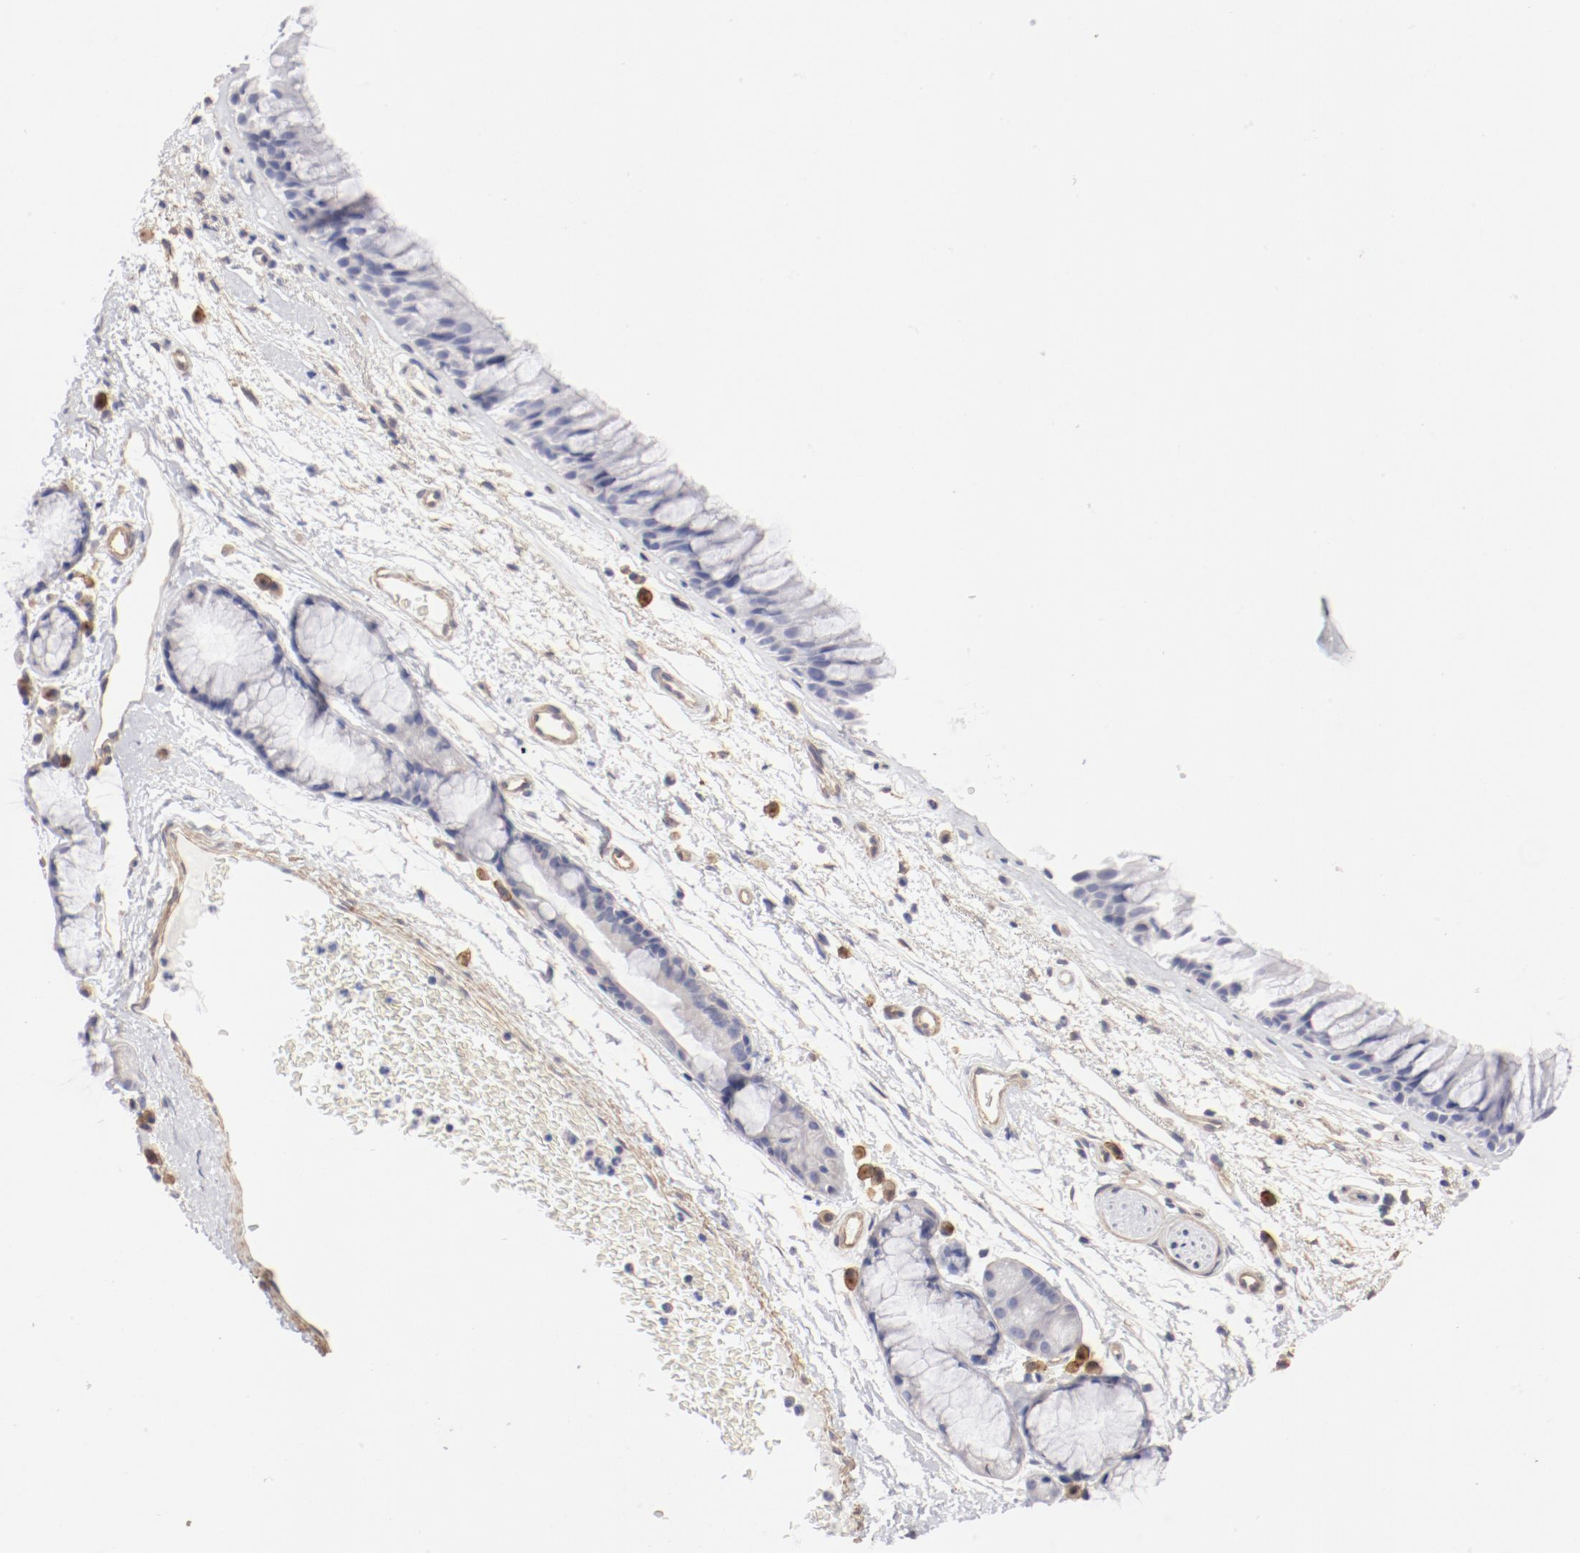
{"staining": {"intensity": "negative", "quantity": "none", "location": "none"}, "tissue": "bronchus", "cell_type": "Respiratory epithelial cells", "image_type": "normal", "snomed": [{"axis": "morphology", "description": "Normal tissue, NOS"}, {"axis": "morphology", "description": "Adenocarcinoma, NOS"}, {"axis": "topography", "description": "Bronchus"}, {"axis": "topography", "description": "Lung"}], "caption": "IHC micrograph of unremarkable bronchus stained for a protein (brown), which displays no expression in respiratory epithelial cells. (Stains: DAB IHC with hematoxylin counter stain, Microscopy: brightfield microscopy at high magnification).", "gene": "LAX1", "patient": {"sex": "female", "age": 54}}